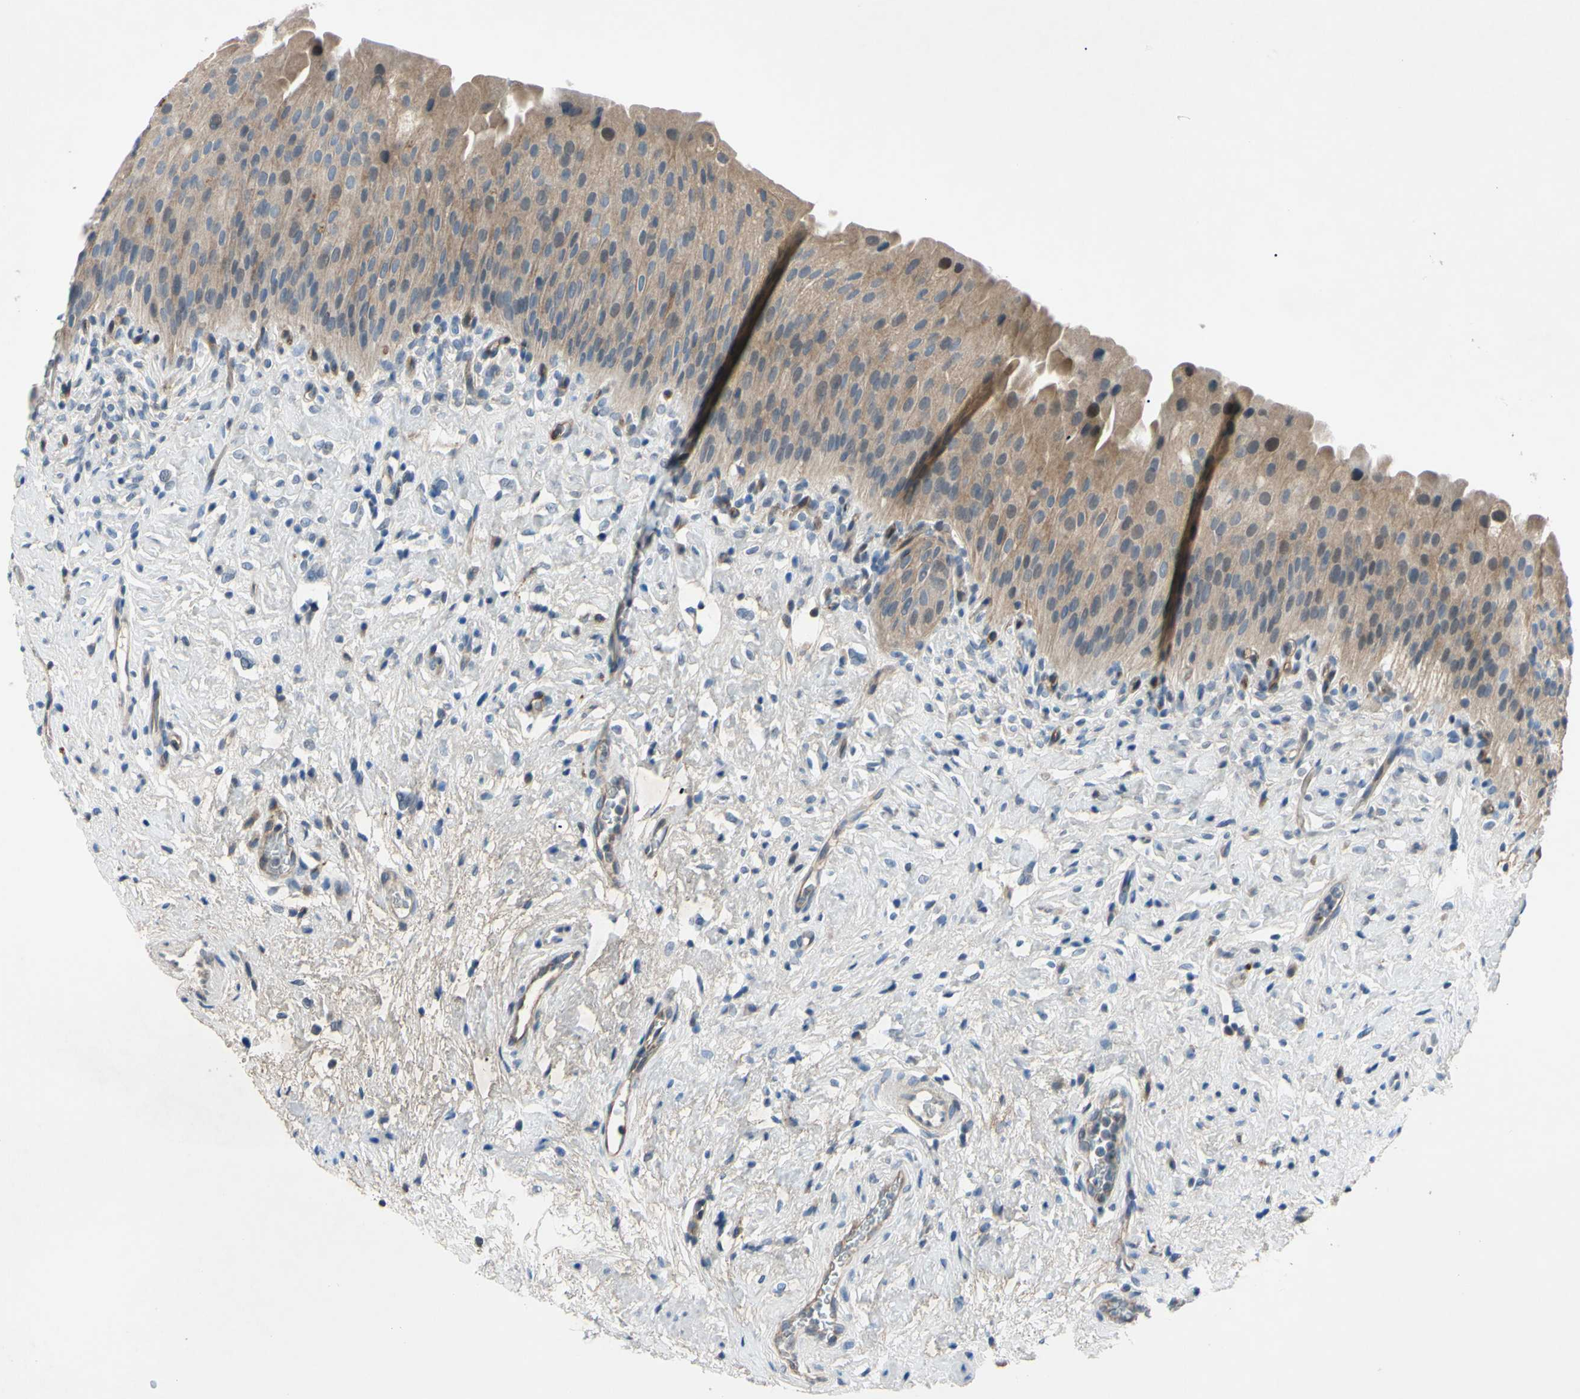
{"staining": {"intensity": "moderate", "quantity": ">75%", "location": "cytoplasmic/membranous"}, "tissue": "urinary bladder", "cell_type": "Urothelial cells", "image_type": "normal", "snomed": [{"axis": "morphology", "description": "Normal tissue, NOS"}, {"axis": "morphology", "description": "Urothelial carcinoma, High grade"}, {"axis": "topography", "description": "Urinary bladder"}], "caption": "IHC (DAB (3,3'-diaminobenzidine)) staining of unremarkable human urinary bladder exhibits moderate cytoplasmic/membranous protein positivity in approximately >75% of urothelial cells. Using DAB (brown) and hematoxylin (blue) stains, captured at high magnification using brightfield microscopy.", "gene": "HILPDA", "patient": {"sex": "male", "age": 46}}